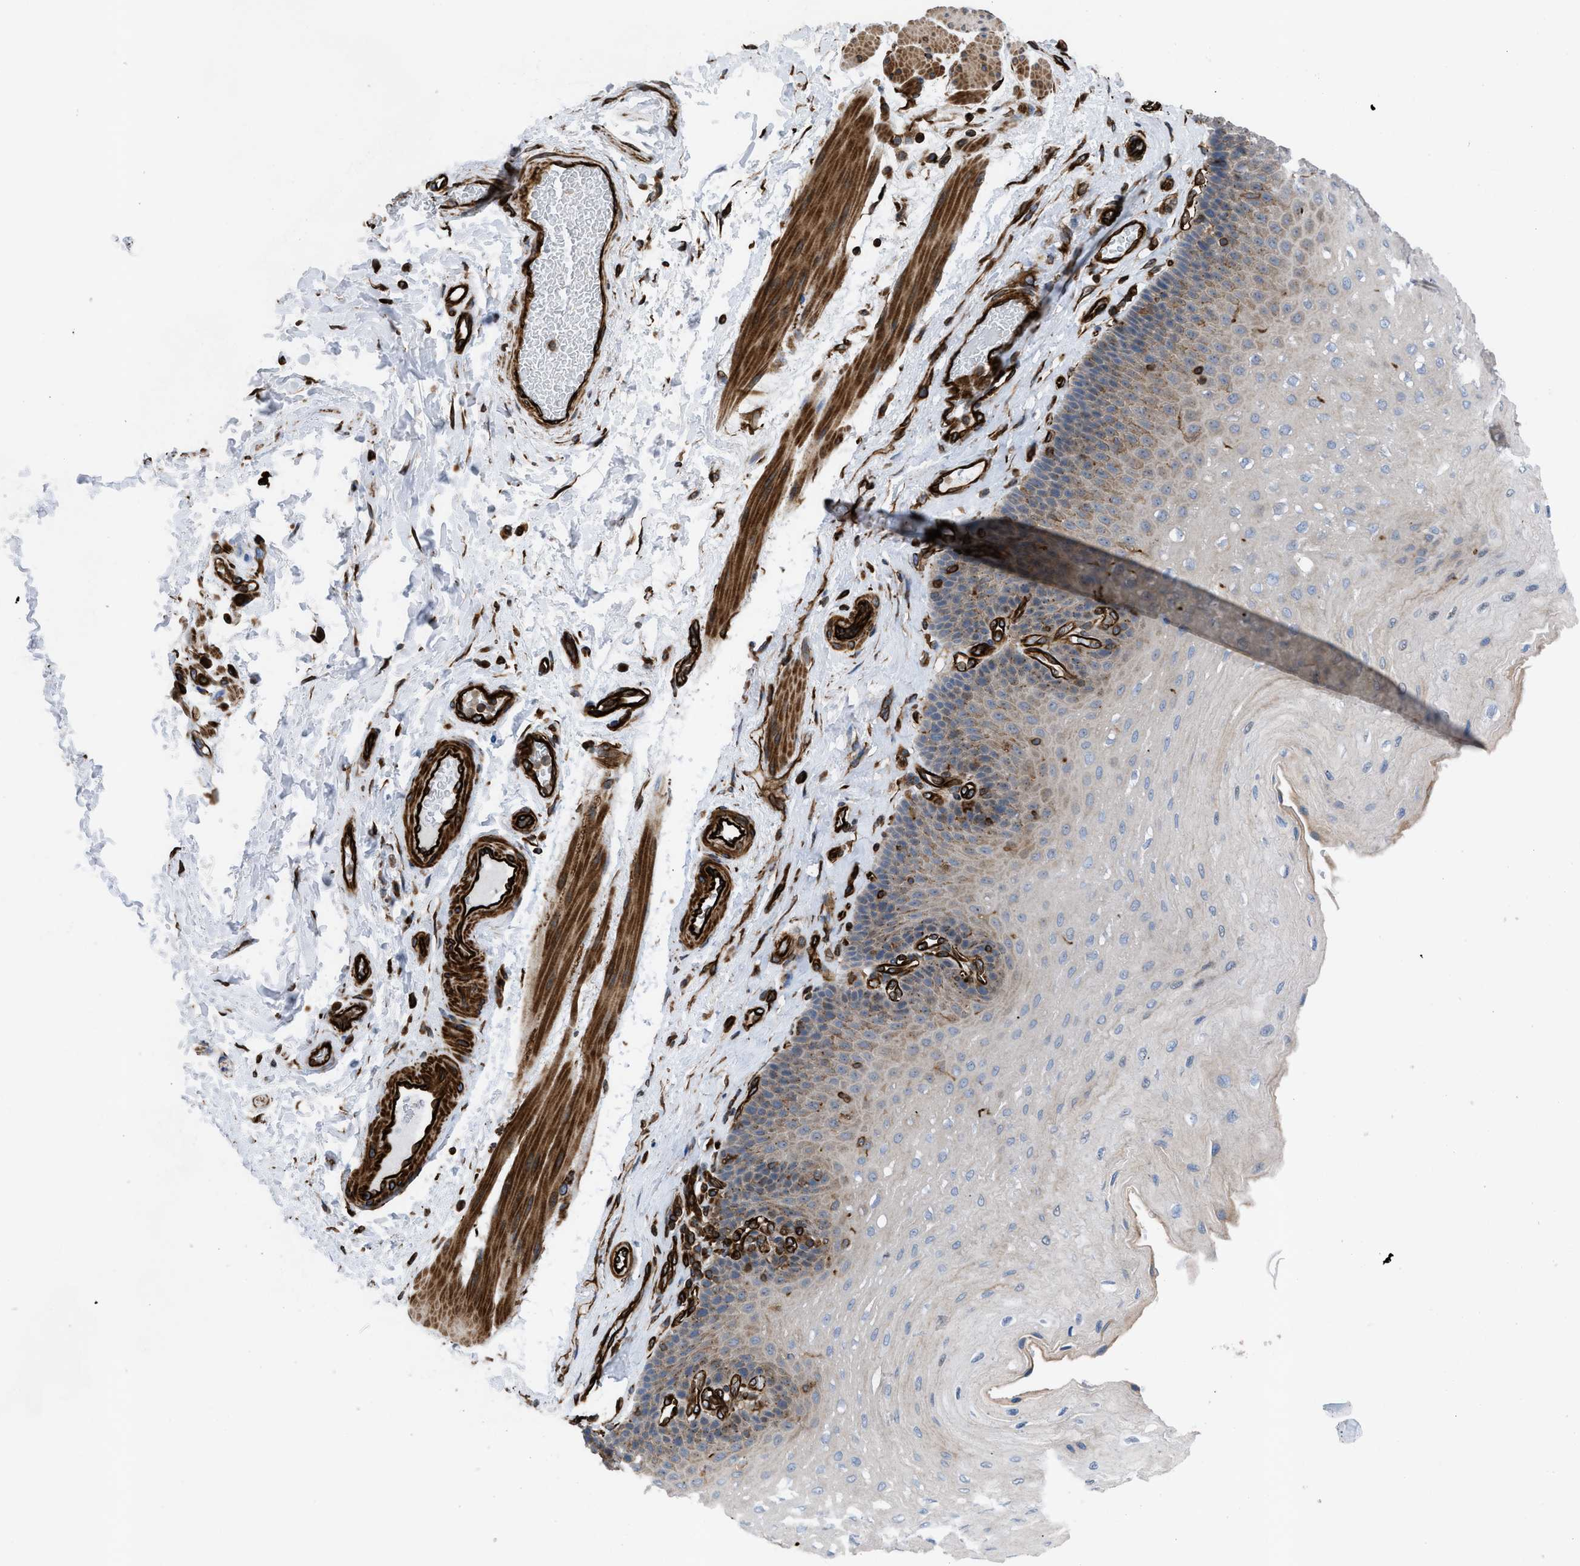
{"staining": {"intensity": "moderate", "quantity": "25%-75%", "location": "cytoplasmic/membranous"}, "tissue": "esophagus", "cell_type": "Squamous epithelial cells", "image_type": "normal", "snomed": [{"axis": "morphology", "description": "Normal tissue, NOS"}, {"axis": "topography", "description": "Esophagus"}], "caption": "An image showing moderate cytoplasmic/membranous positivity in approximately 25%-75% of squamous epithelial cells in unremarkable esophagus, as visualized by brown immunohistochemical staining.", "gene": "PTPRE", "patient": {"sex": "female", "age": 72}}